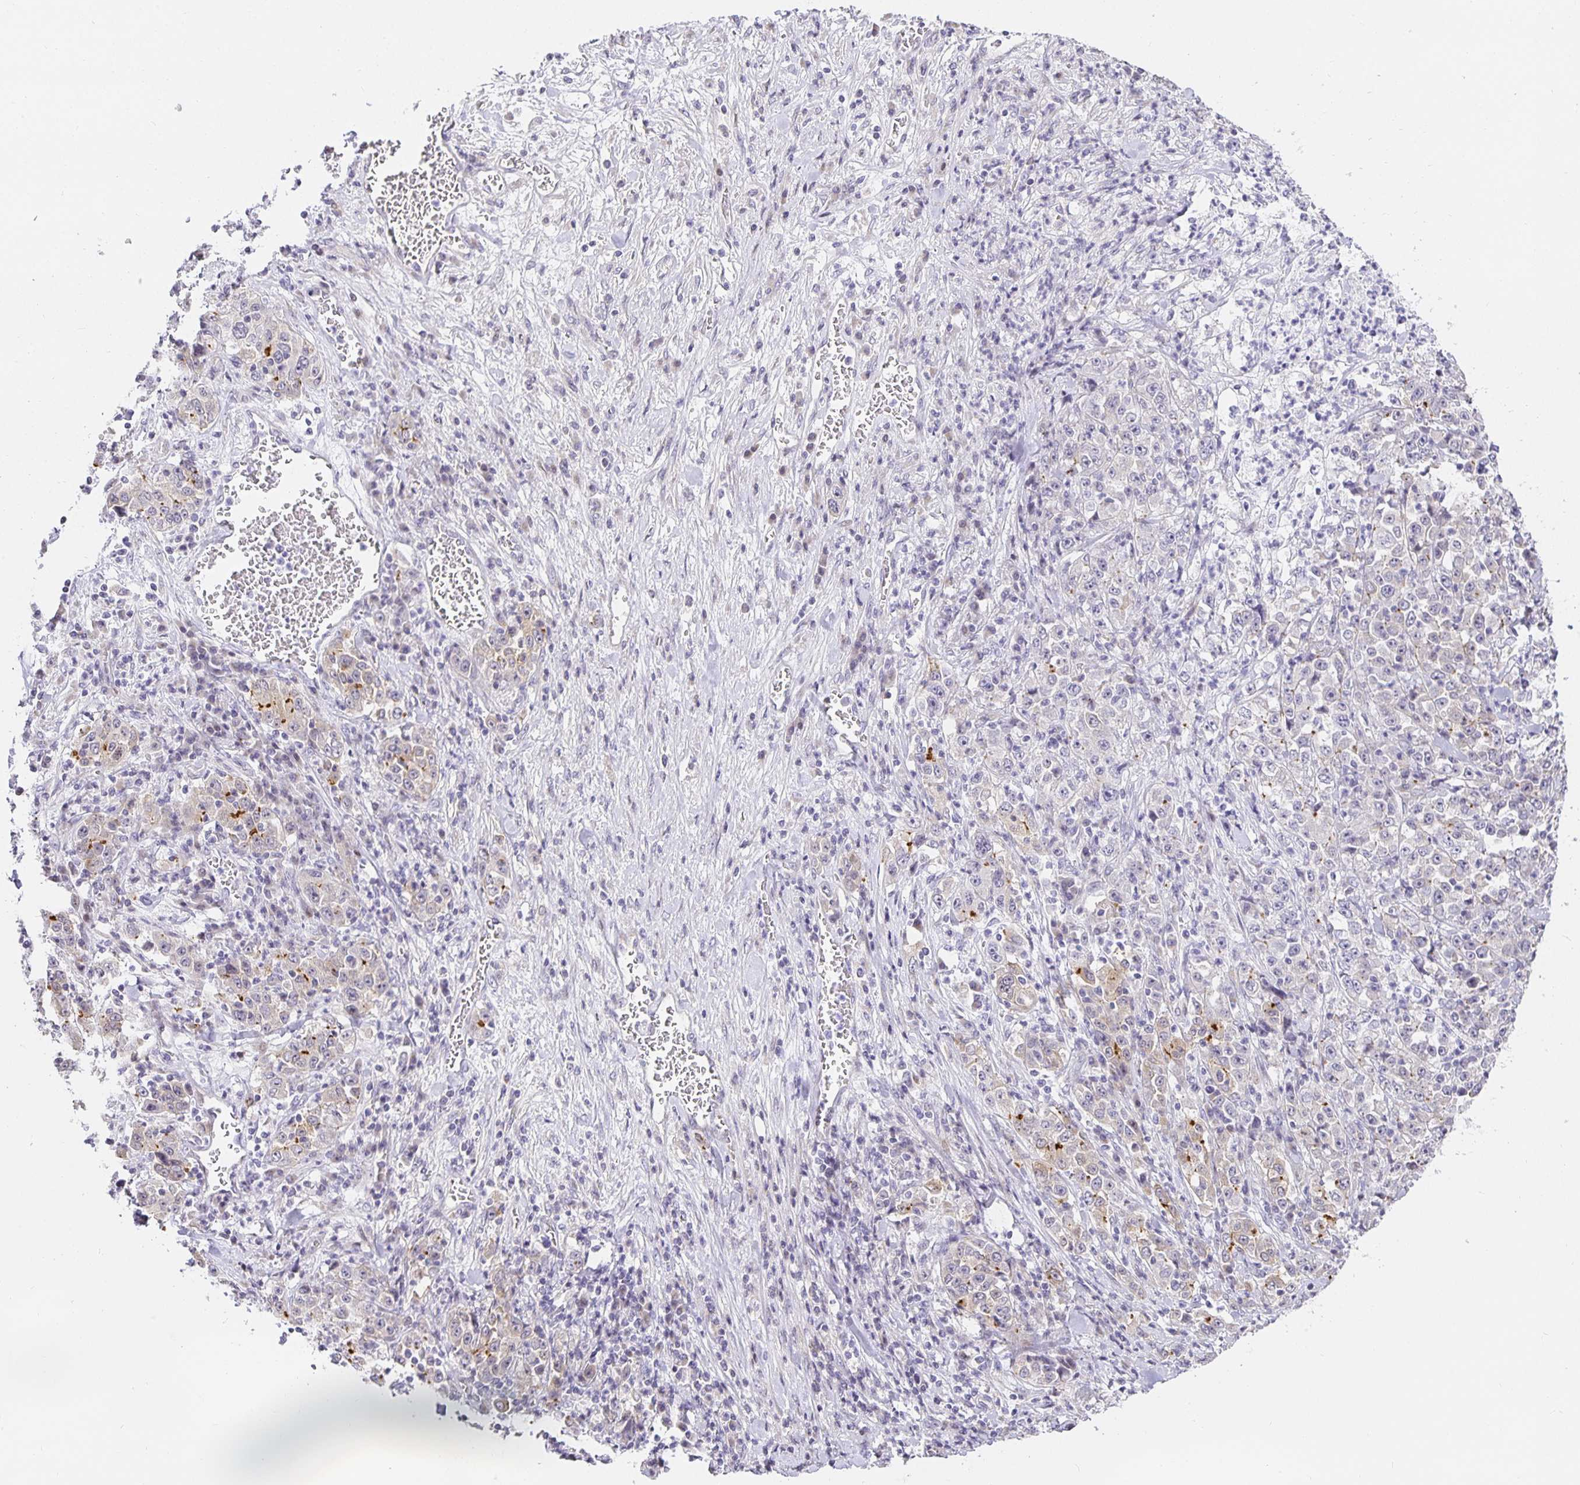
{"staining": {"intensity": "moderate", "quantity": "<25%", "location": "cytoplasmic/membranous"}, "tissue": "stomach cancer", "cell_type": "Tumor cells", "image_type": "cancer", "snomed": [{"axis": "morphology", "description": "Normal tissue, NOS"}, {"axis": "morphology", "description": "Adenocarcinoma, NOS"}, {"axis": "topography", "description": "Stomach, upper"}, {"axis": "topography", "description": "Stomach"}], "caption": "Protein staining displays moderate cytoplasmic/membranous expression in approximately <25% of tumor cells in adenocarcinoma (stomach).", "gene": "TJP3", "patient": {"sex": "male", "age": 59}}